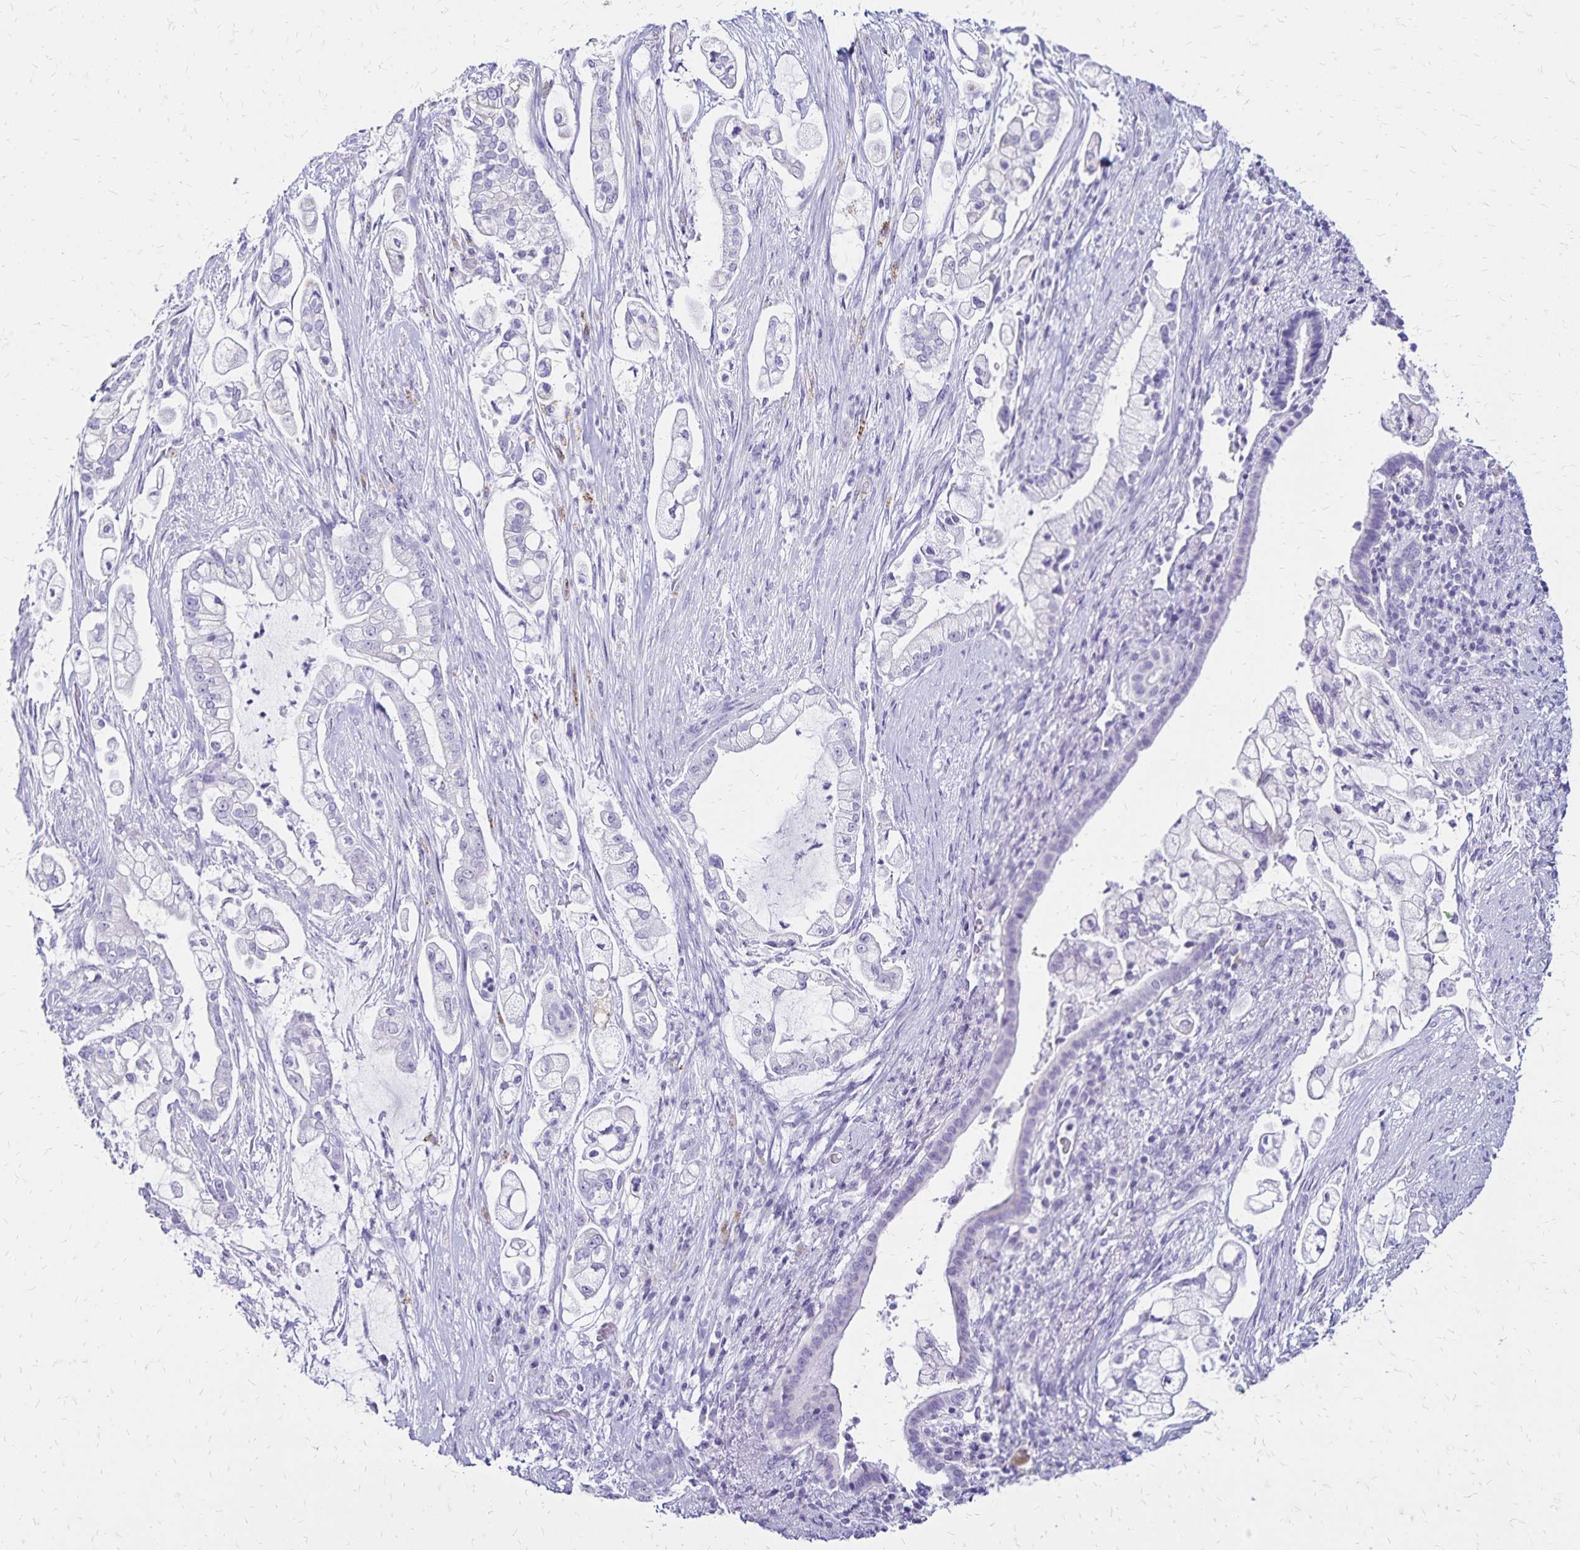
{"staining": {"intensity": "negative", "quantity": "none", "location": "none"}, "tissue": "pancreatic cancer", "cell_type": "Tumor cells", "image_type": "cancer", "snomed": [{"axis": "morphology", "description": "Adenocarcinoma, NOS"}, {"axis": "topography", "description": "Pancreas"}], "caption": "Immunohistochemistry of human adenocarcinoma (pancreatic) reveals no staining in tumor cells. (Brightfield microscopy of DAB immunohistochemistry at high magnification).", "gene": "LIN28B", "patient": {"sex": "female", "age": 69}}